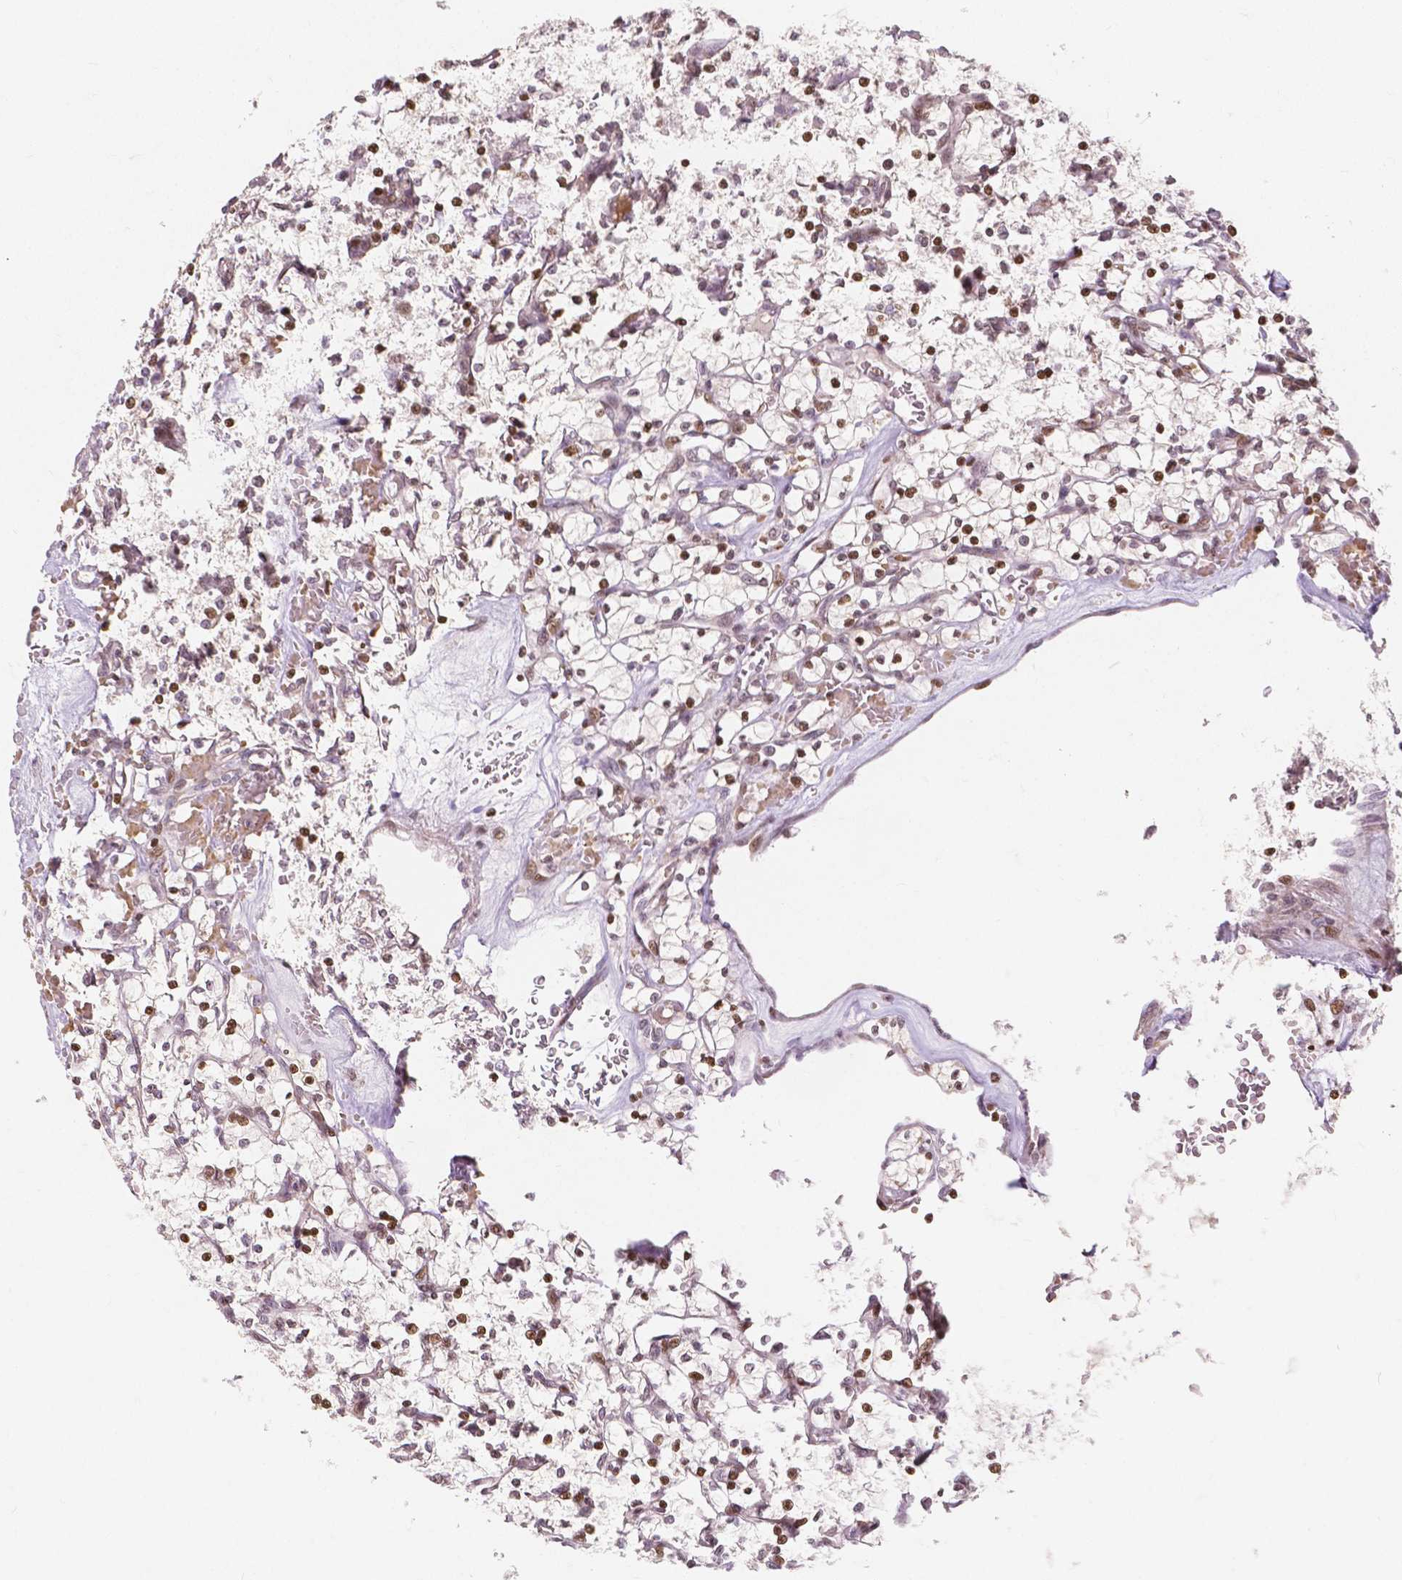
{"staining": {"intensity": "moderate", "quantity": "<25%", "location": "nuclear"}, "tissue": "renal cancer", "cell_type": "Tumor cells", "image_type": "cancer", "snomed": [{"axis": "morphology", "description": "Adenocarcinoma, NOS"}, {"axis": "topography", "description": "Kidney"}], "caption": "Immunohistochemical staining of human renal cancer (adenocarcinoma) demonstrates low levels of moderate nuclear protein expression in approximately <25% of tumor cells.", "gene": "PTPN18", "patient": {"sex": "female", "age": 64}}